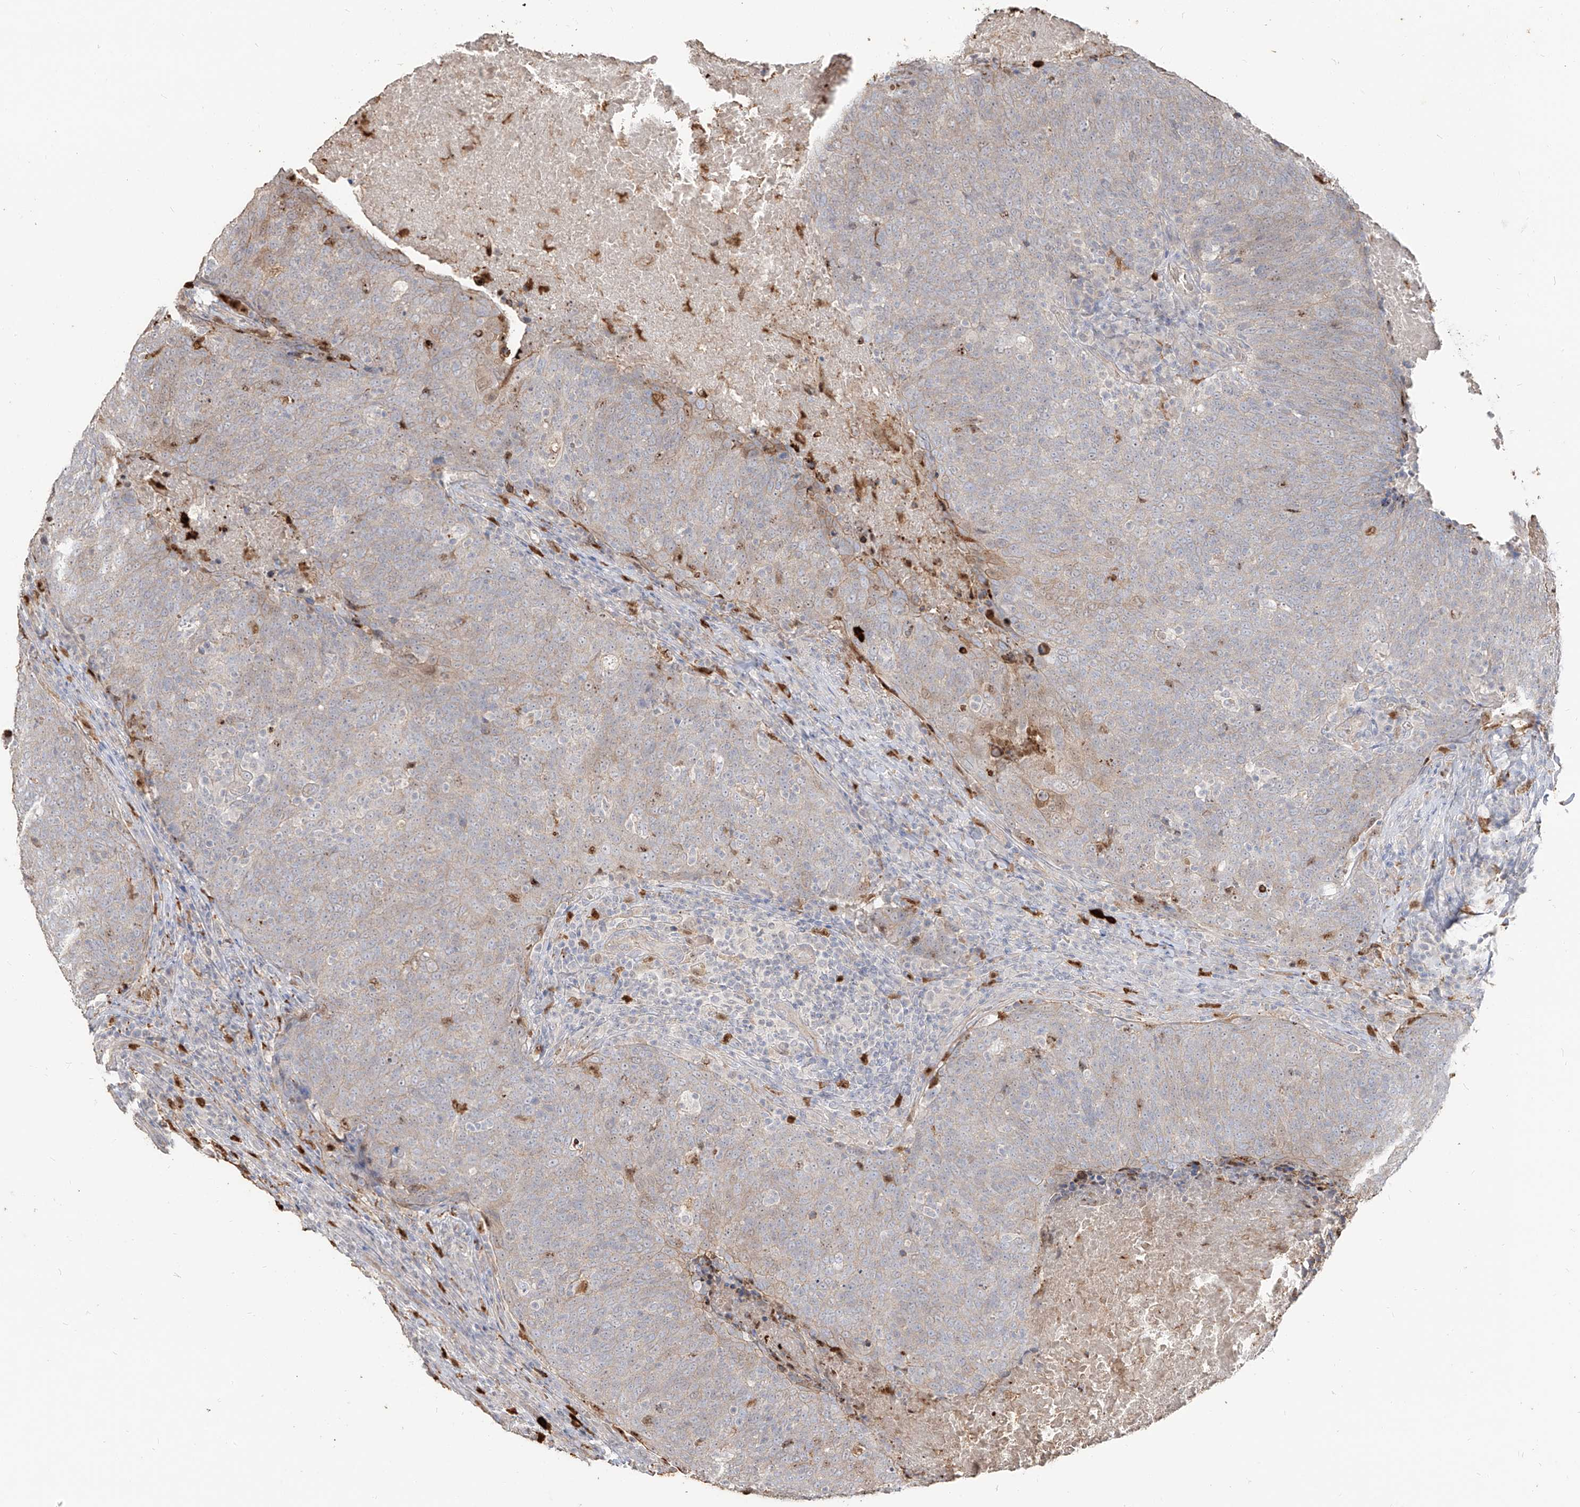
{"staining": {"intensity": "weak", "quantity": "25%-75%", "location": "cytoplasmic/membranous"}, "tissue": "head and neck cancer", "cell_type": "Tumor cells", "image_type": "cancer", "snomed": [{"axis": "morphology", "description": "Squamous cell carcinoma, NOS"}, {"axis": "morphology", "description": "Squamous cell carcinoma, metastatic, NOS"}, {"axis": "topography", "description": "Lymph node"}, {"axis": "topography", "description": "Head-Neck"}], "caption": "A low amount of weak cytoplasmic/membranous staining is present in about 25%-75% of tumor cells in head and neck cancer (squamous cell carcinoma) tissue.", "gene": "ZNF227", "patient": {"sex": "male", "age": 62}}